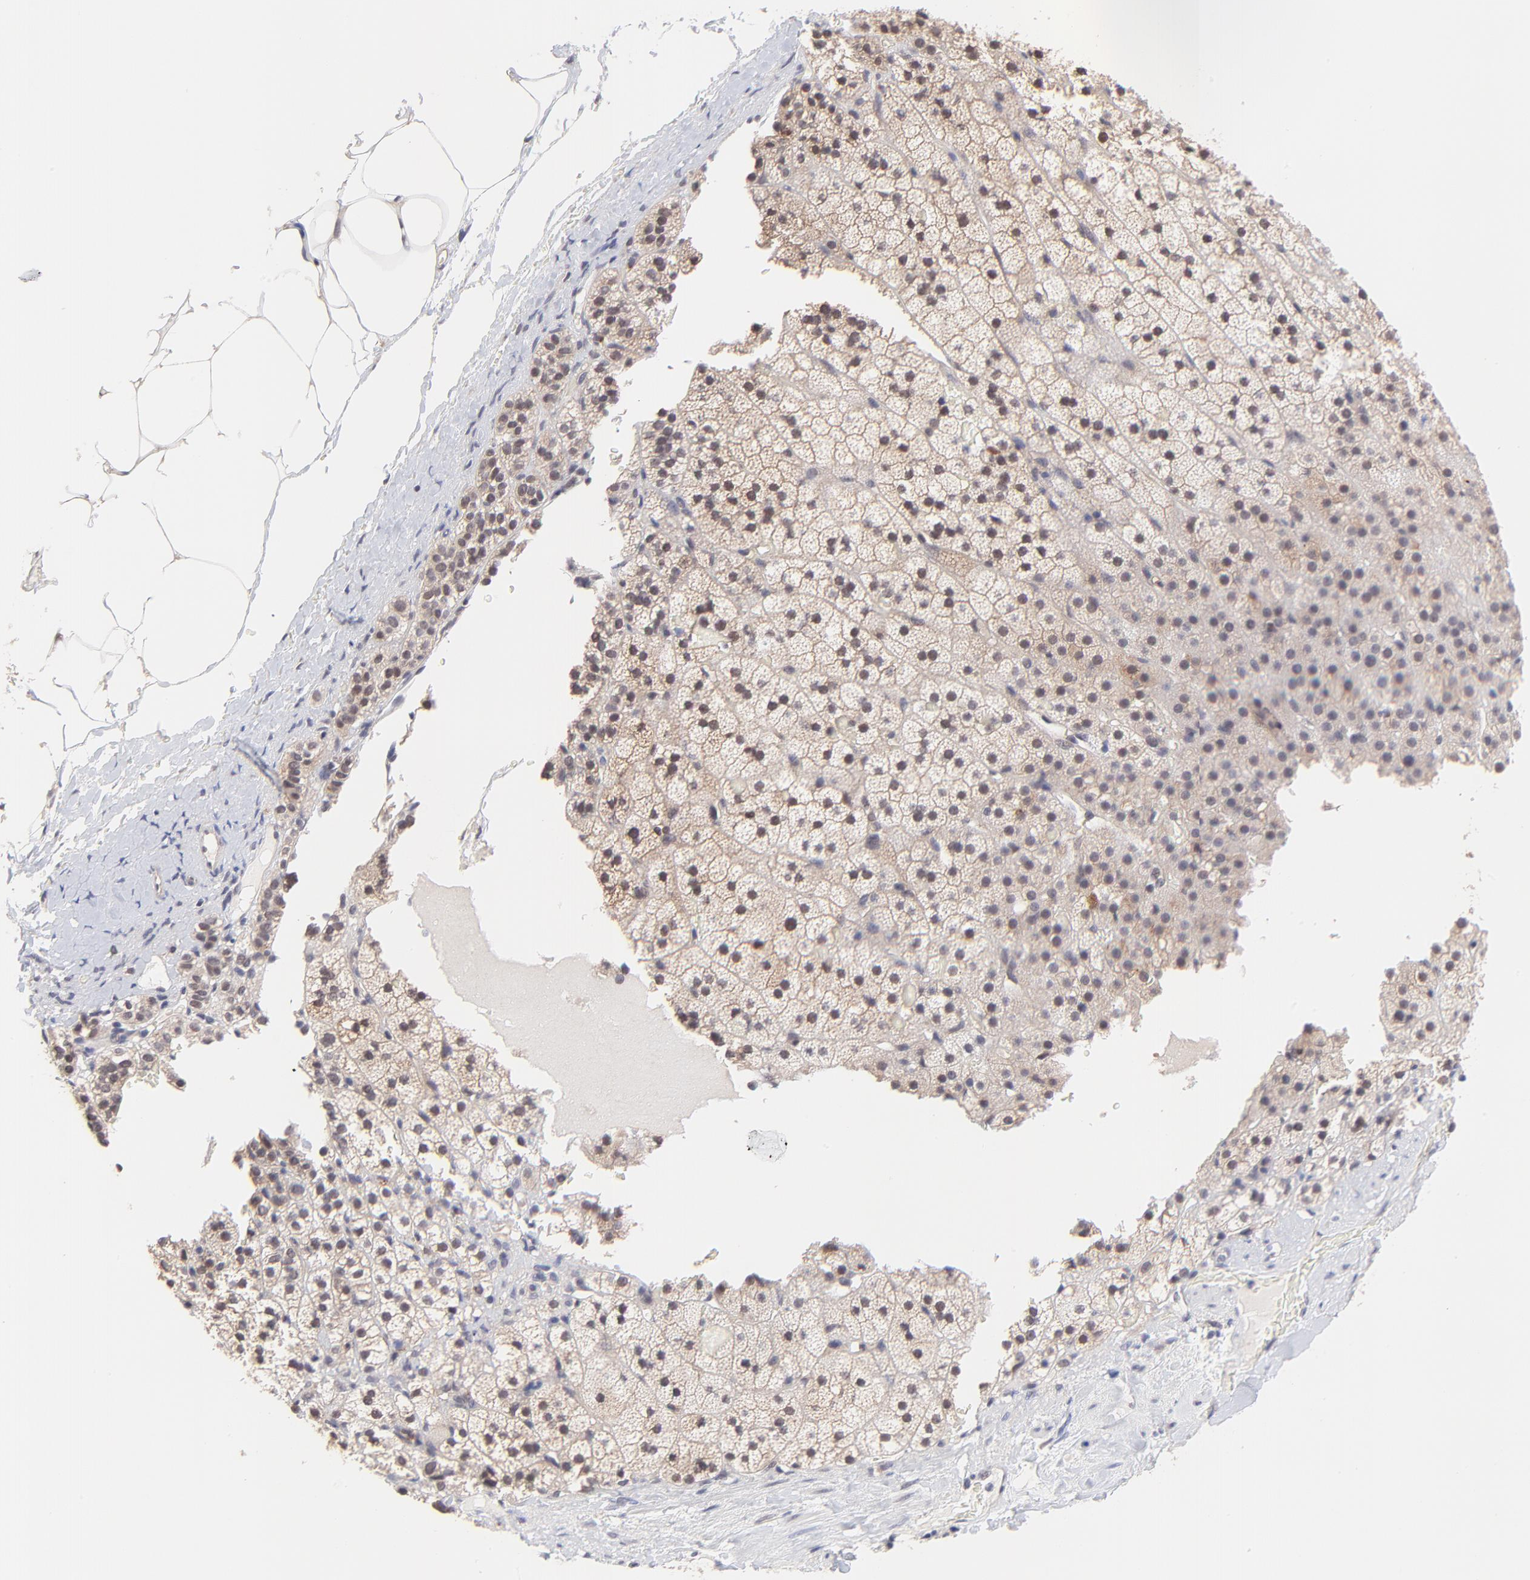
{"staining": {"intensity": "moderate", "quantity": "25%-75%", "location": "cytoplasmic/membranous"}, "tissue": "adrenal gland", "cell_type": "Glandular cells", "image_type": "normal", "snomed": [{"axis": "morphology", "description": "Normal tissue, NOS"}, {"axis": "topography", "description": "Adrenal gland"}], "caption": "A micrograph of adrenal gland stained for a protein displays moderate cytoplasmic/membranous brown staining in glandular cells.", "gene": "ZNF747", "patient": {"sex": "male", "age": 35}}